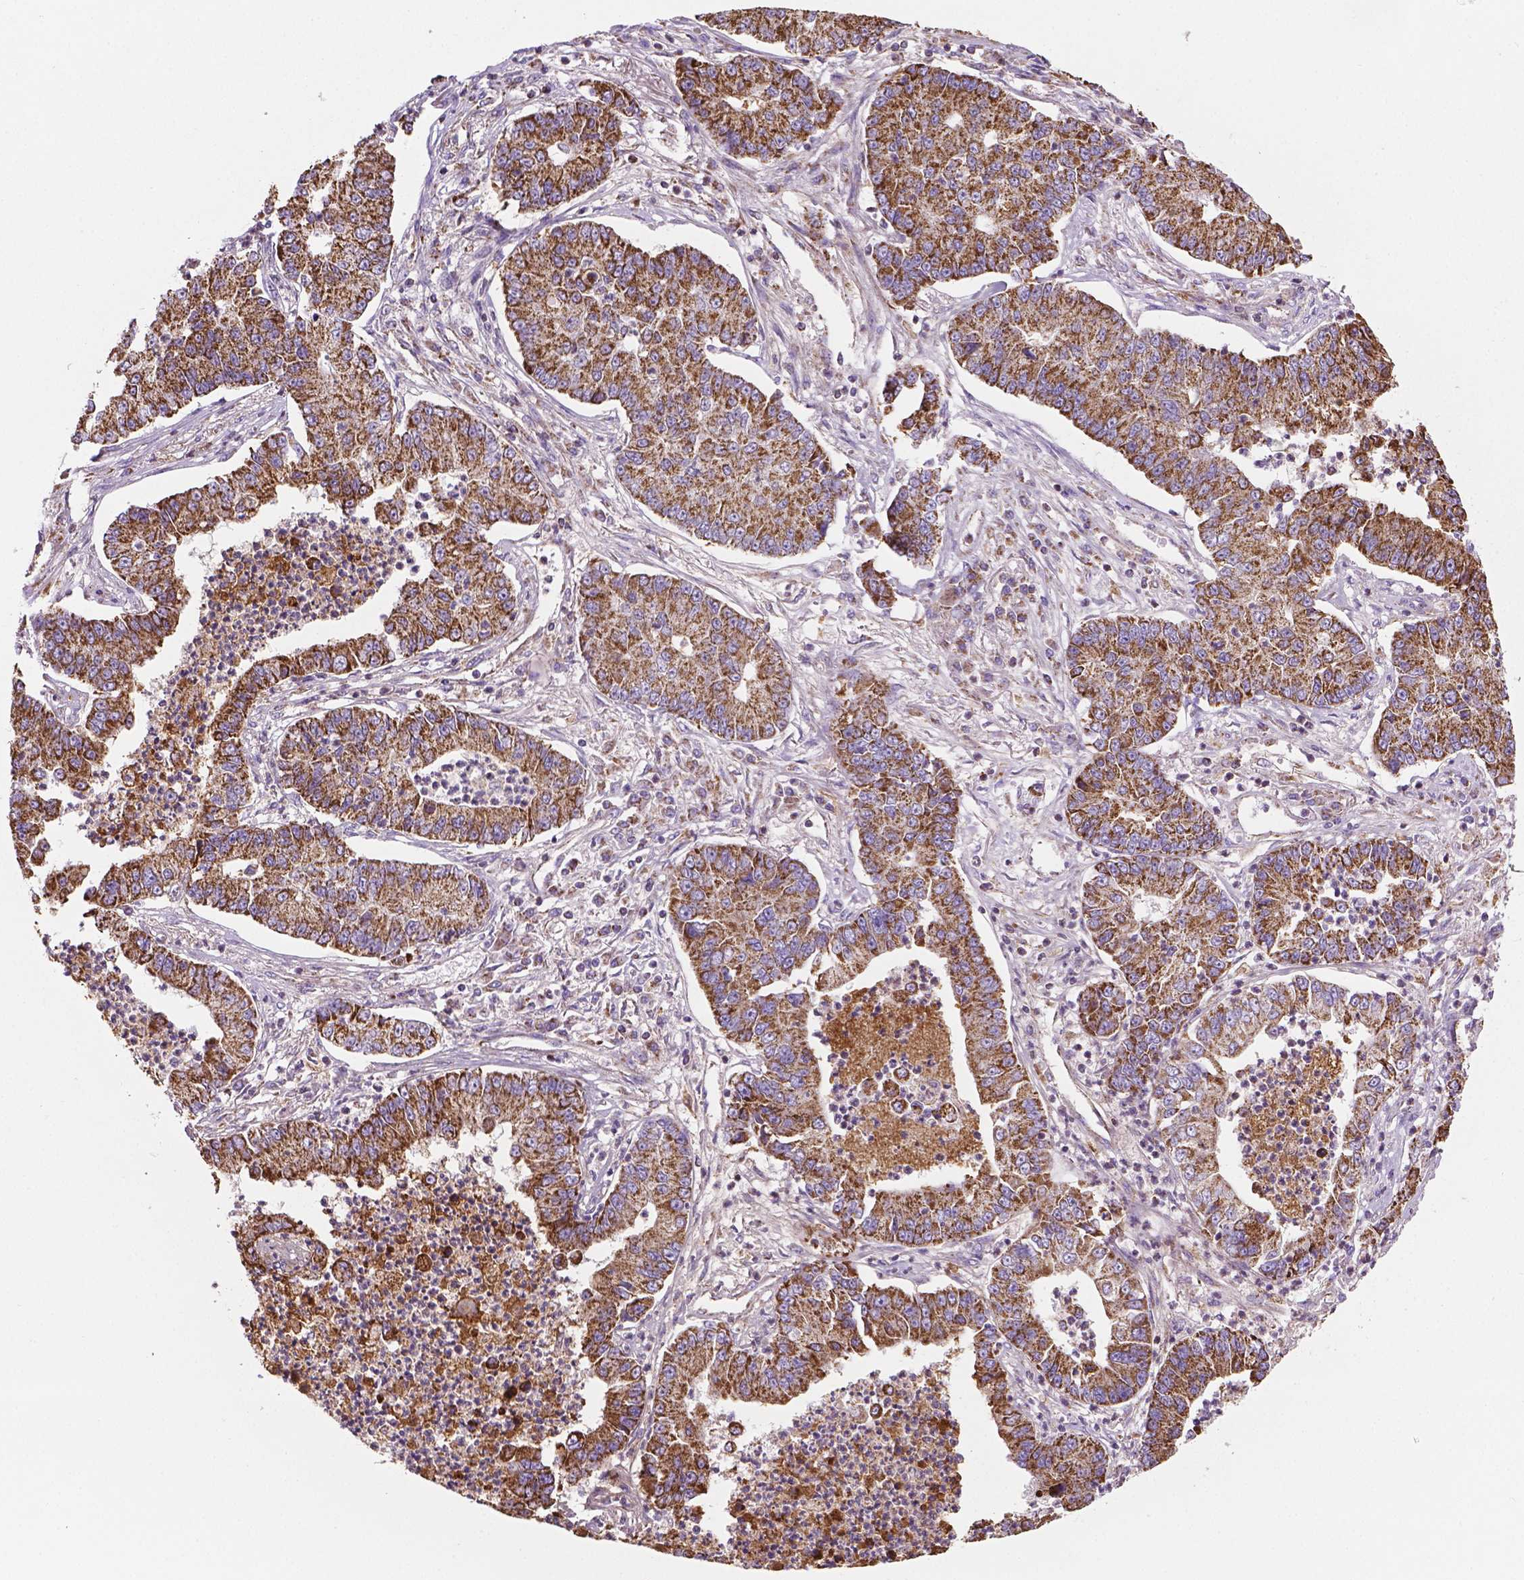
{"staining": {"intensity": "strong", "quantity": ">75%", "location": "cytoplasmic/membranous"}, "tissue": "lung cancer", "cell_type": "Tumor cells", "image_type": "cancer", "snomed": [{"axis": "morphology", "description": "Adenocarcinoma, NOS"}, {"axis": "topography", "description": "Lung"}], "caption": "Tumor cells display strong cytoplasmic/membranous expression in approximately >75% of cells in adenocarcinoma (lung).", "gene": "PIBF1", "patient": {"sex": "female", "age": 57}}